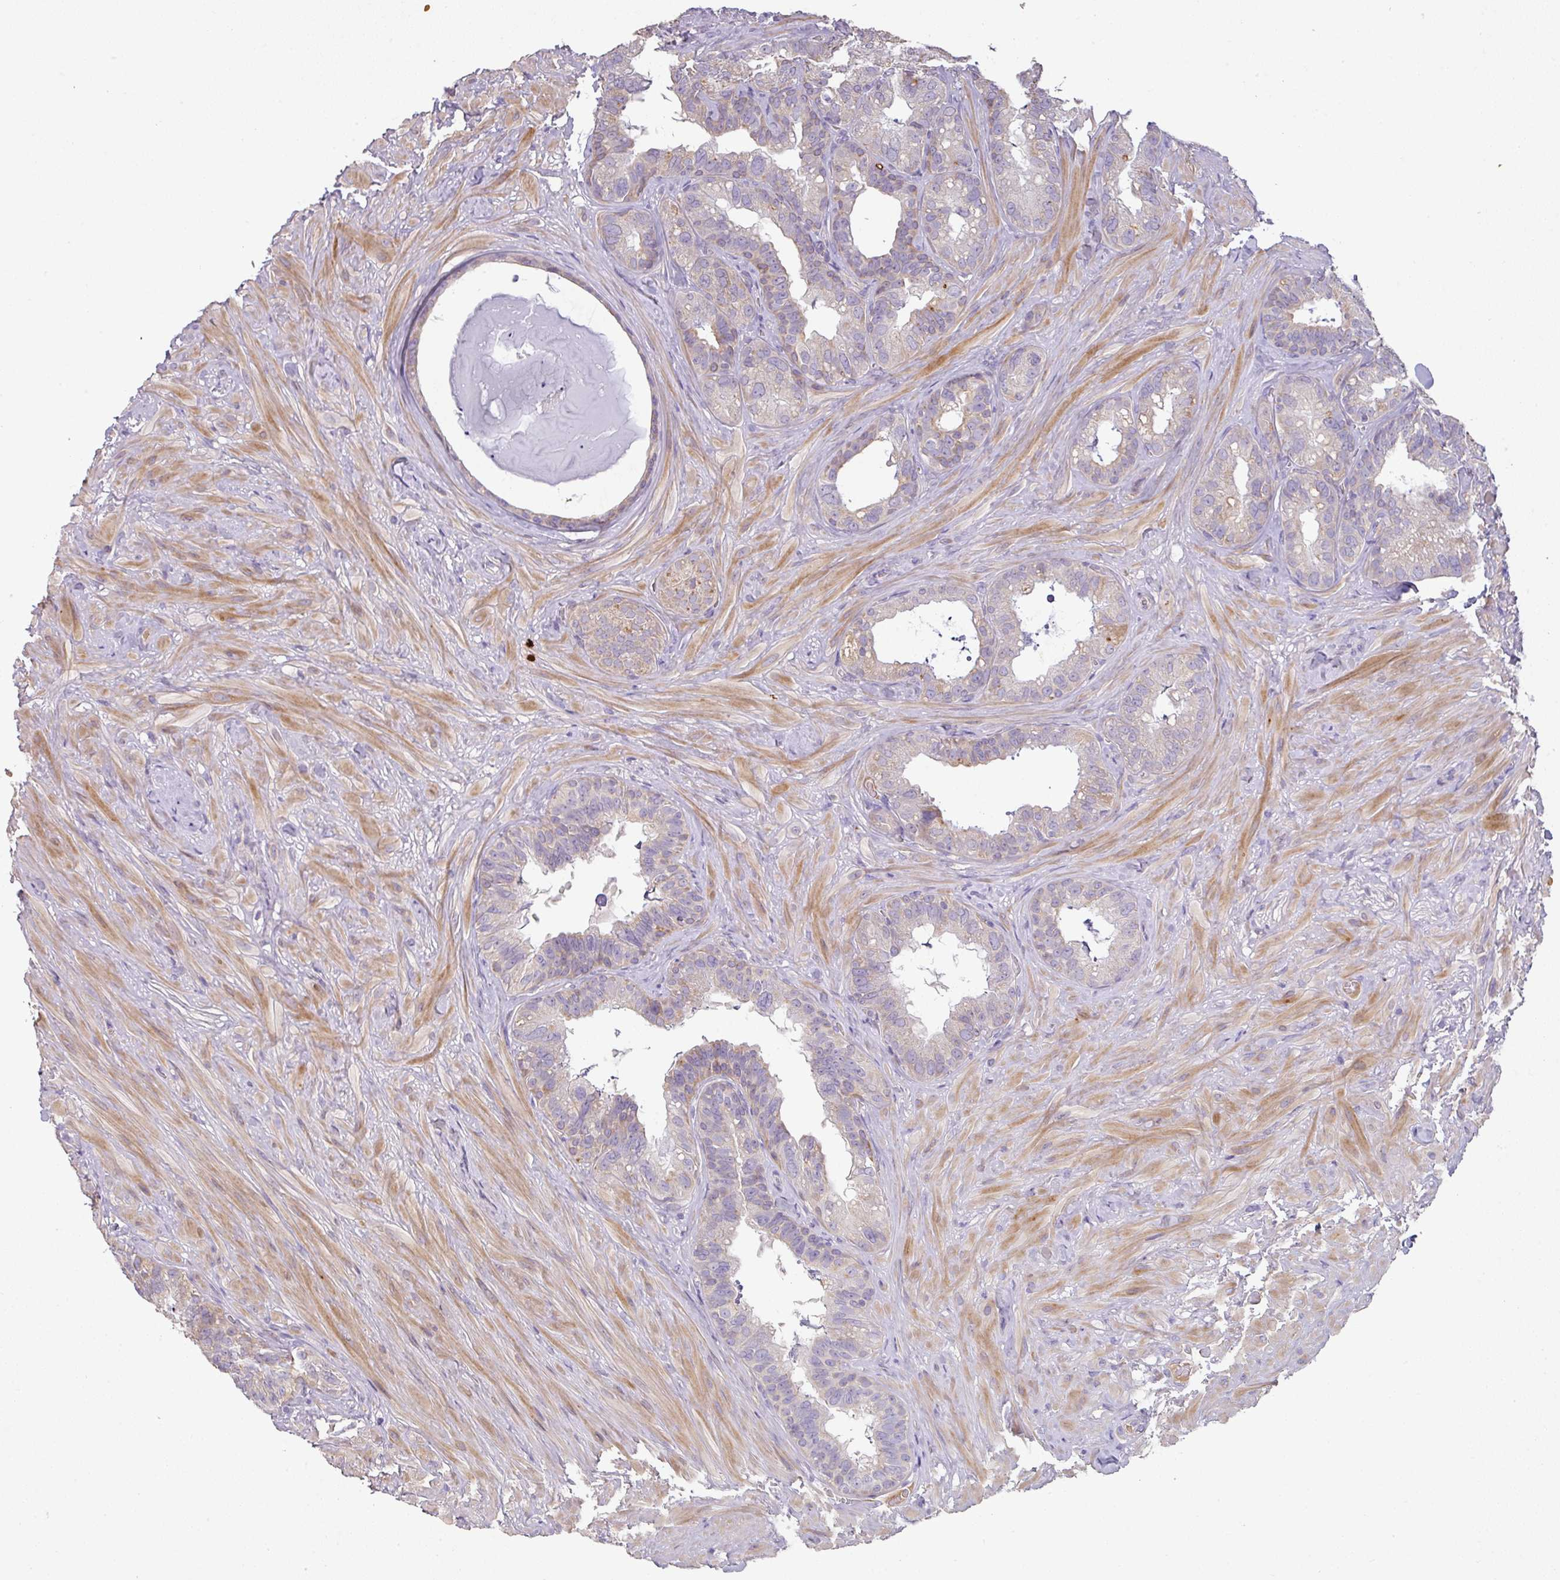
{"staining": {"intensity": "moderate", "quantity": "<25%", "location": "cytoplasmic/membranous"}, "tissue": "seminal vesicle", "cell_type": "Glandular cells", "image_type": "normal", "snomed": [{"axis": "morphology", "description": "Normal tissue, NOS"}, {"axis": "topography", "description": "Seminal veicle"}], "caption": "Moderate cytoplasmic/membranous staining is identified in about <25% of glandular cells in benign seminal vesicle. The staining was performed using DAB, with brown indicating positive protein expression. Nuclei are stained blue with hematoxylin.", "gene": "ZNF266", "patient": {"sex": "male", "age": 60}}